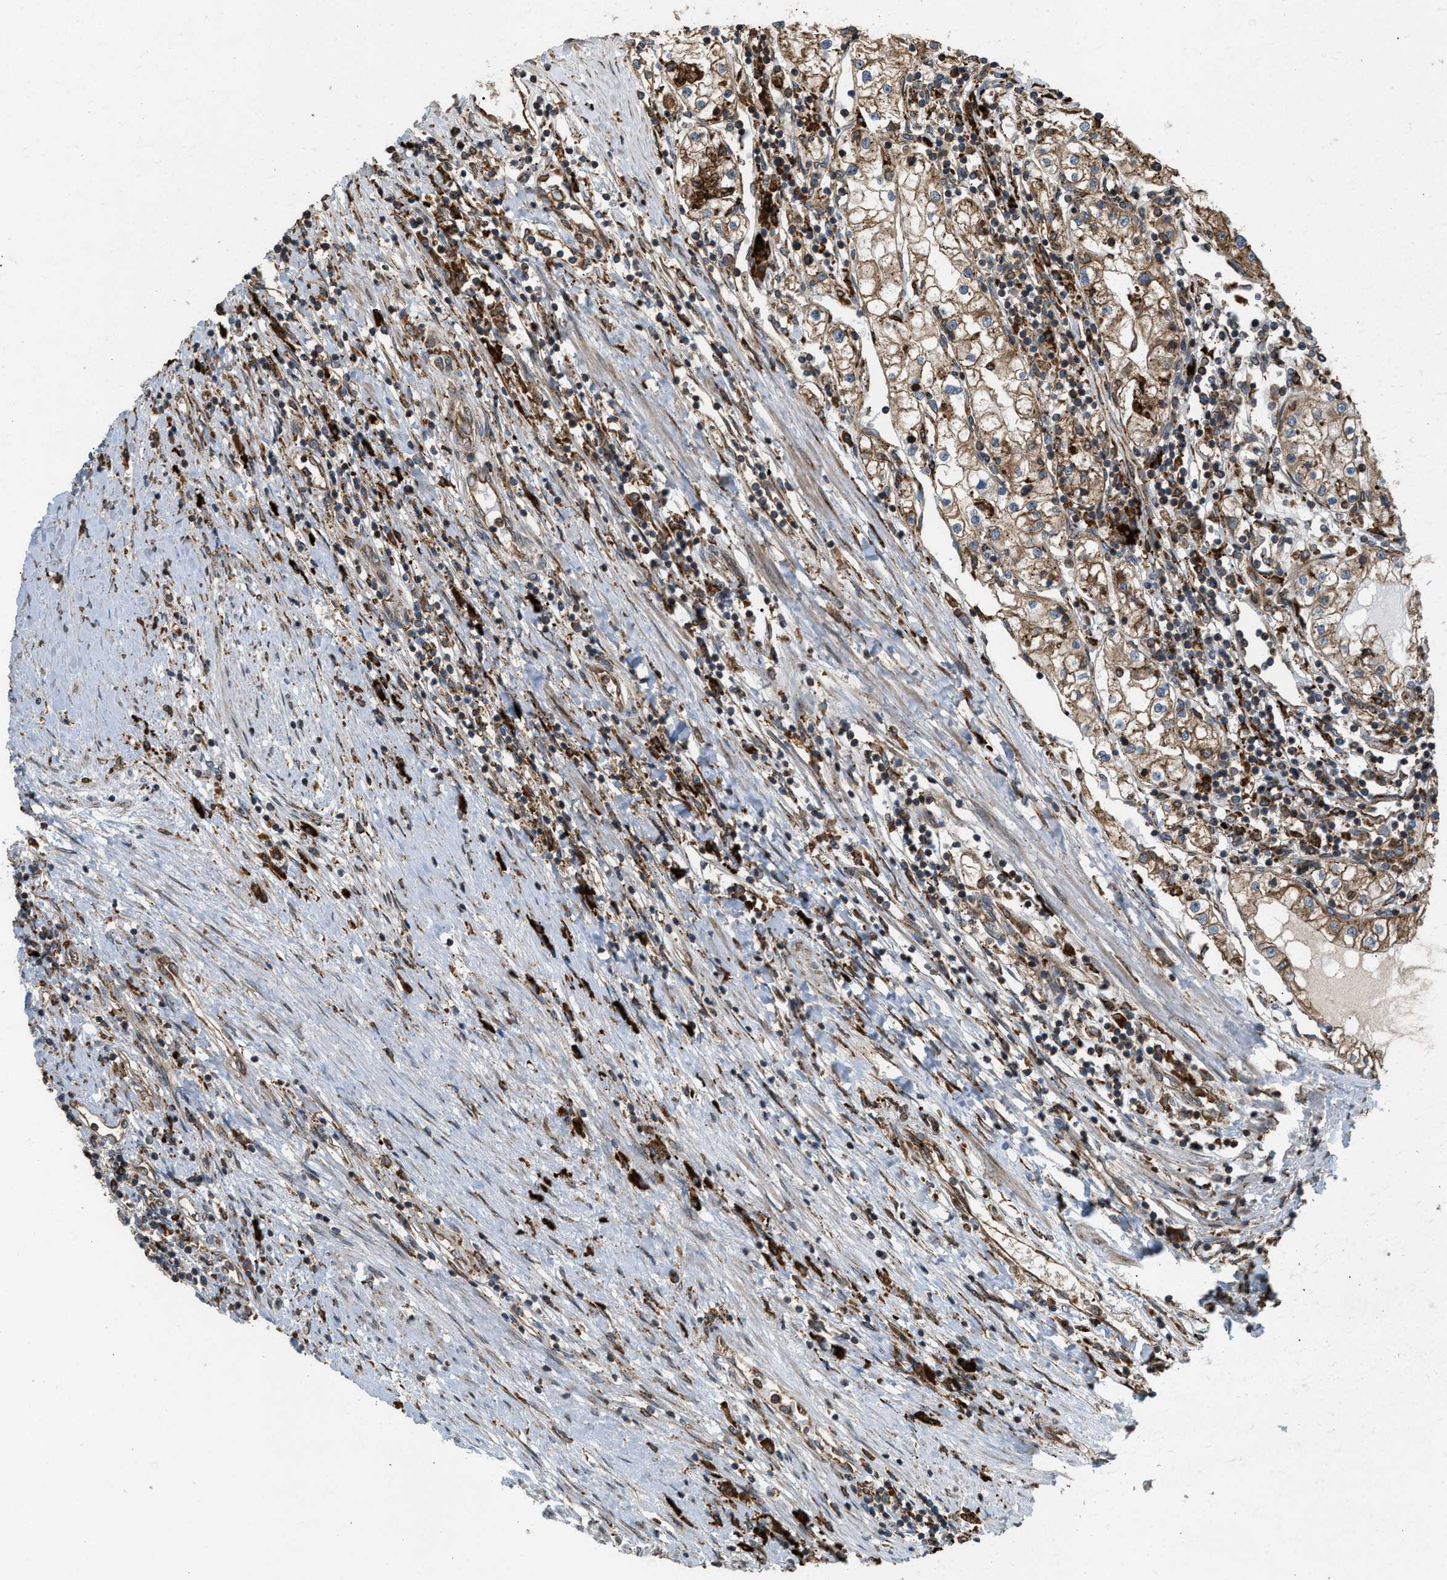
{"staining": {"intensity": "moderate", "quantity": ">75%", "location": "cytoplasmic/membranous"}, "tissue": "renal cancer", "cell_type": "Tumor cells", "image_type": "cancer", "snomed": [{"axis": "morphology", "description": "Adenocarcinoma, NOS"}, {"axis": "topography", "description": "Kidney"}], "caption": "Tumor cells display medium levels of moderate cytoplasmic/membranous positivity in about >75% of cells in human renal cancer (adenocarcinoma).", "gene": "BAIAP2L1", "patient": {"sex": "male", "age": 68}}